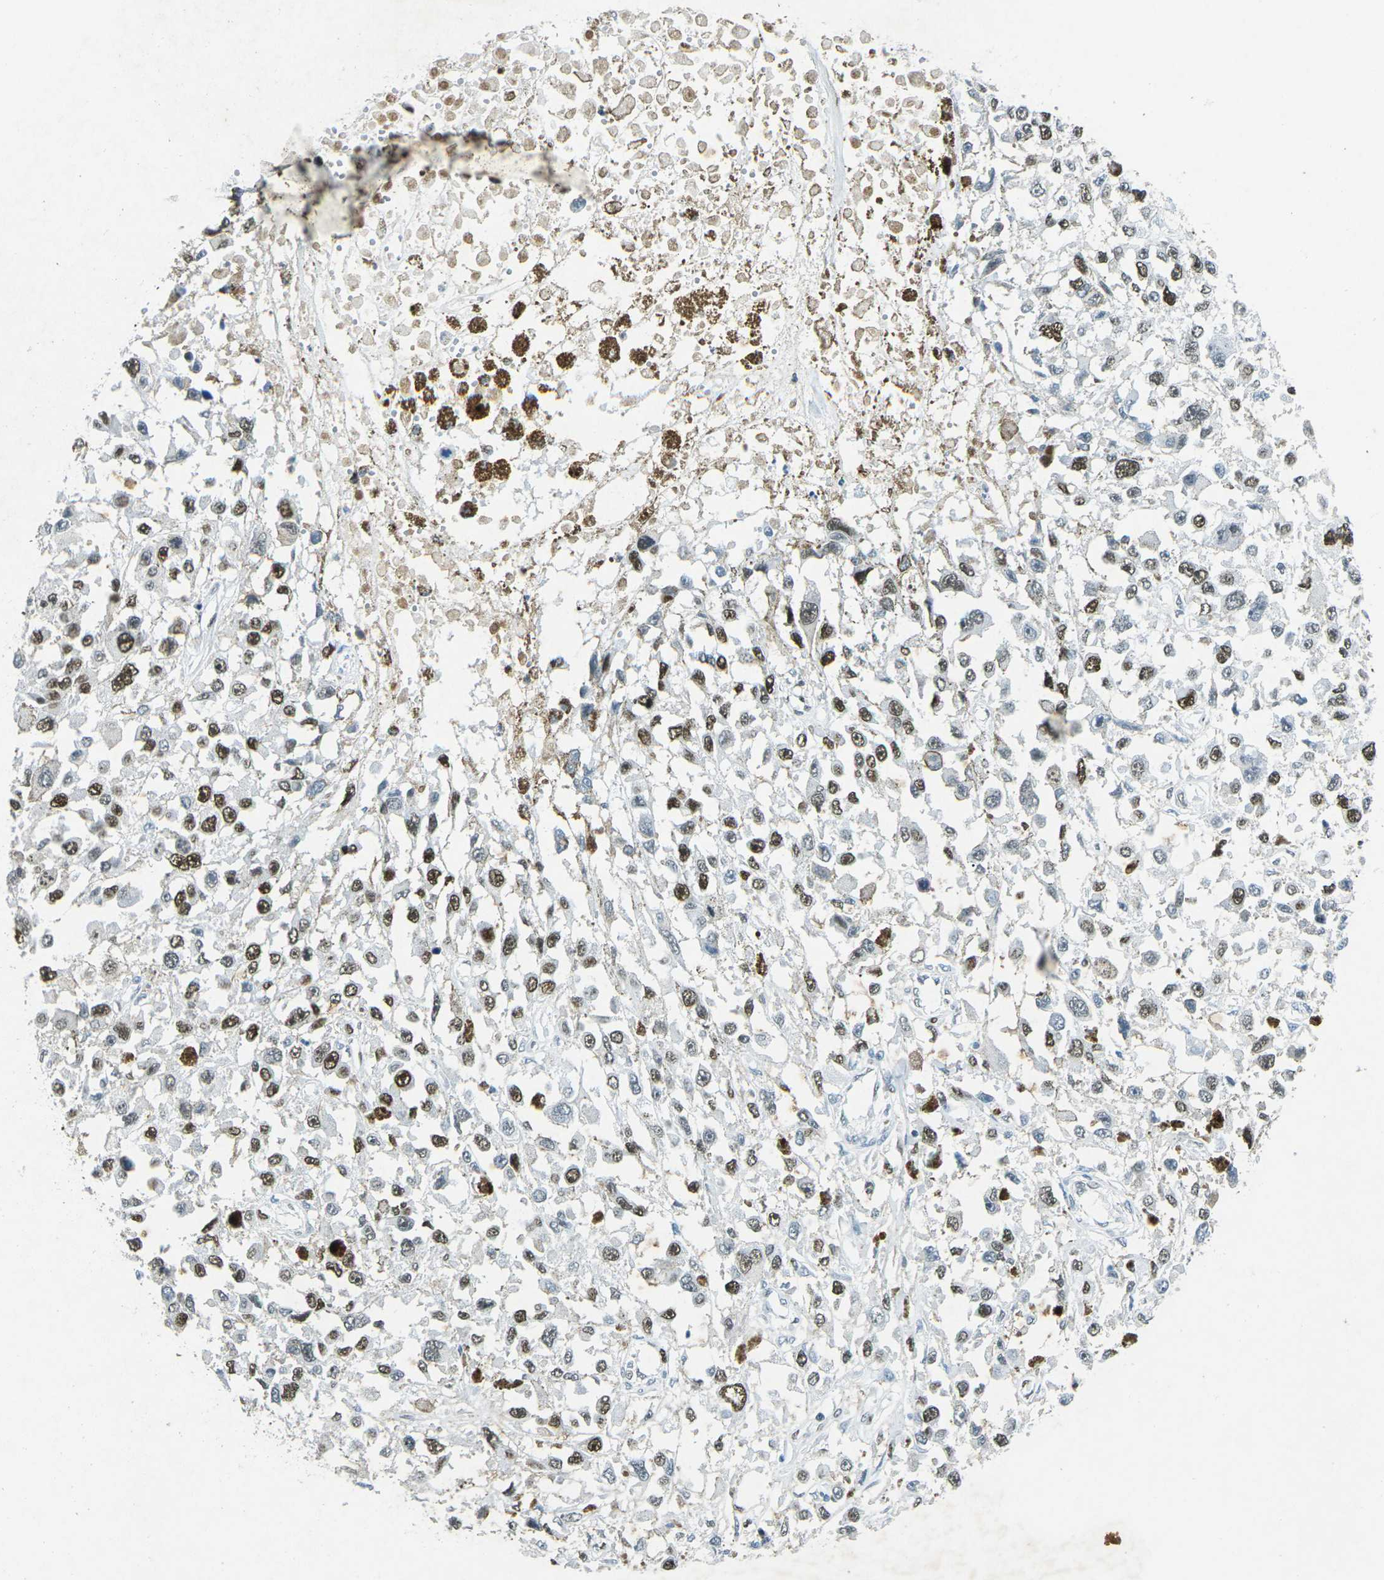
{"staining": {"intensity": "moderate", "quantity": ">75%", "location": "nuclear"}, "tissue": "melanoma", "cell_type": "Tumor cells", "image_type": "cancer", "snomed": [{"axis": "morphology", "description": "Malignant melanoma, Metastatic site"}, {"axis": "topography", "description": "Lymph node"}], "caption": "Brown immunohistochemical staining in malignant melanoma (metastatic site) displays moderate nuclear staining in approximately >75% of tumor cells.", "gene": "RB1", "patient": {"sex": "male", "age": 59}}